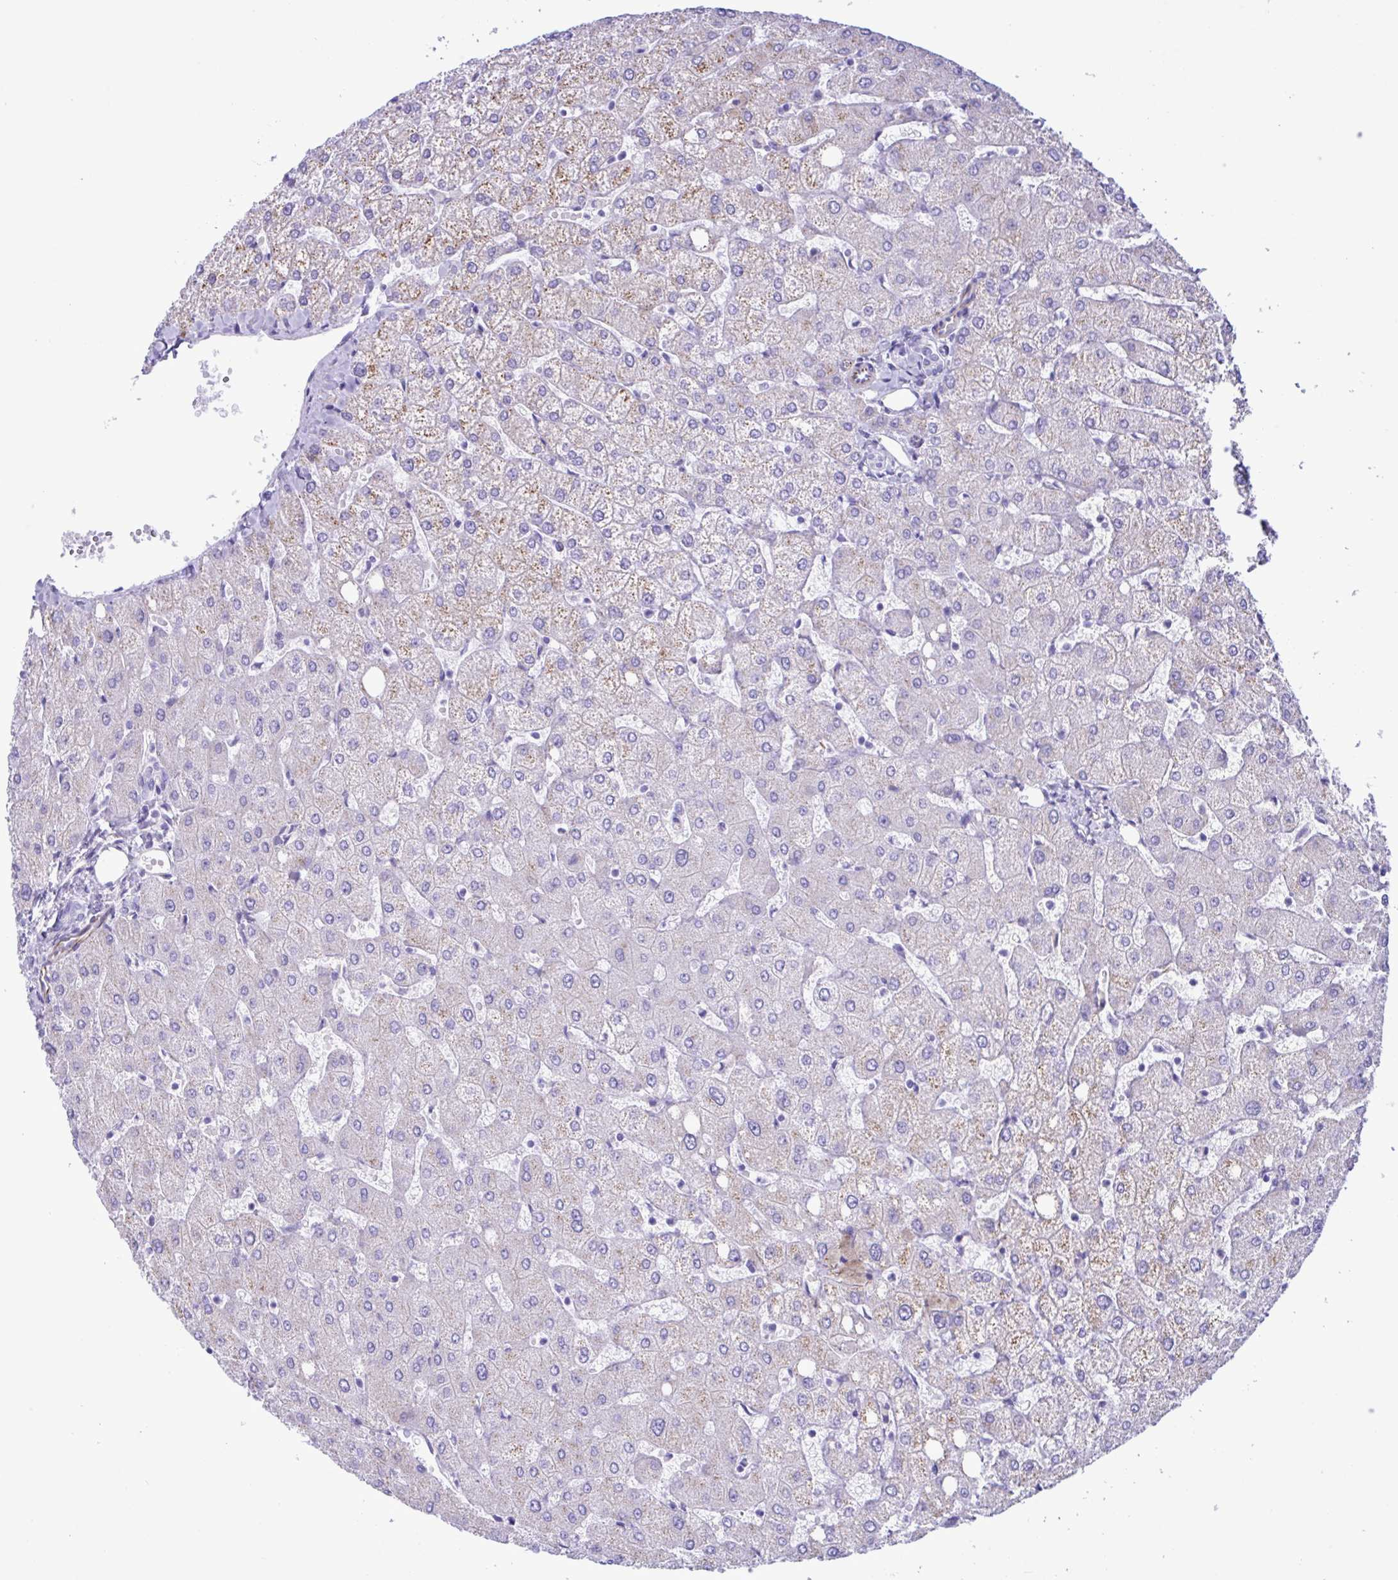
{"staining": {"intensity": "negative", "quantity": "none", "location": "none"}, "tissue": "liver", "cell_type": "Cholangiocytes", "image_type": "normal", "snomed": [{"axis": "morphology", "description": "Normal tissue, NOS"}, {"axis": "topography", "description": "Liver"}], "caption": "Immunohistochemistry (IHC) micrograph of benign liver: liver stained with DAB (3,3'-diaminobenzidine) shows no significant protein expression in cholangiocytes.", "gene": "SMAD5", "patient": {"sex": "female", "age": 54}}